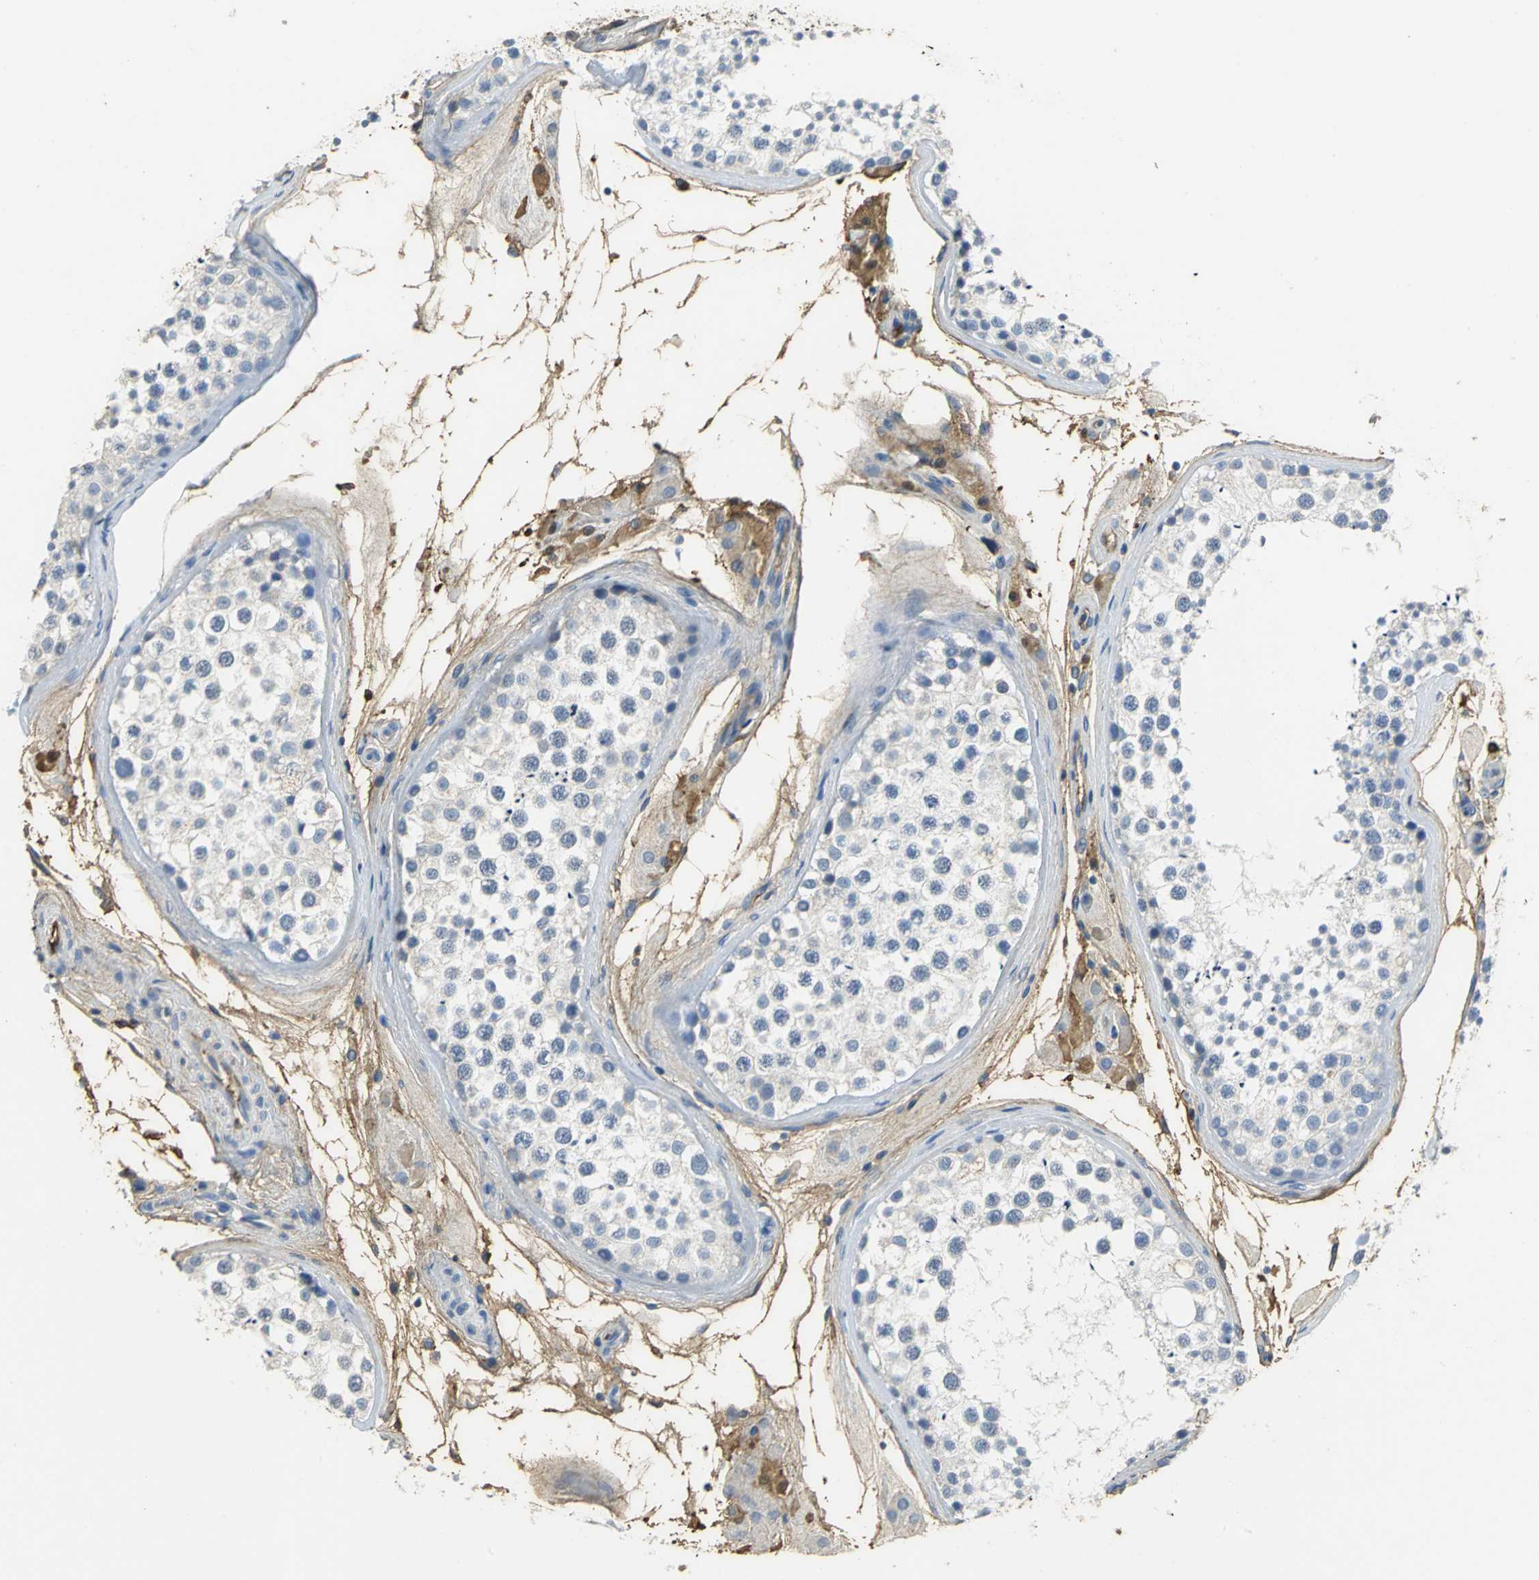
{"staining": {"intensity": "weak", "quantity": "25%-75%", "location": "cytoplasmic/membranous"}, "tissue": "testis", "cell_type": "Cells in seminiferous ducts", "image_type": "normal", "snomed": [{"axis": "morphology", "description": "Normal tissue, NOS"}, {"axis": "topography", "description": "Testis"}], "caption": "Immunohistochemistry of benign human testis shows low levels of weak cytoplasmic/membranous expression in approximately 25%-75% of cells in seminiferous ducts.", "gene": "GYG2", "patient": {"sex": "male", "age": 46}}